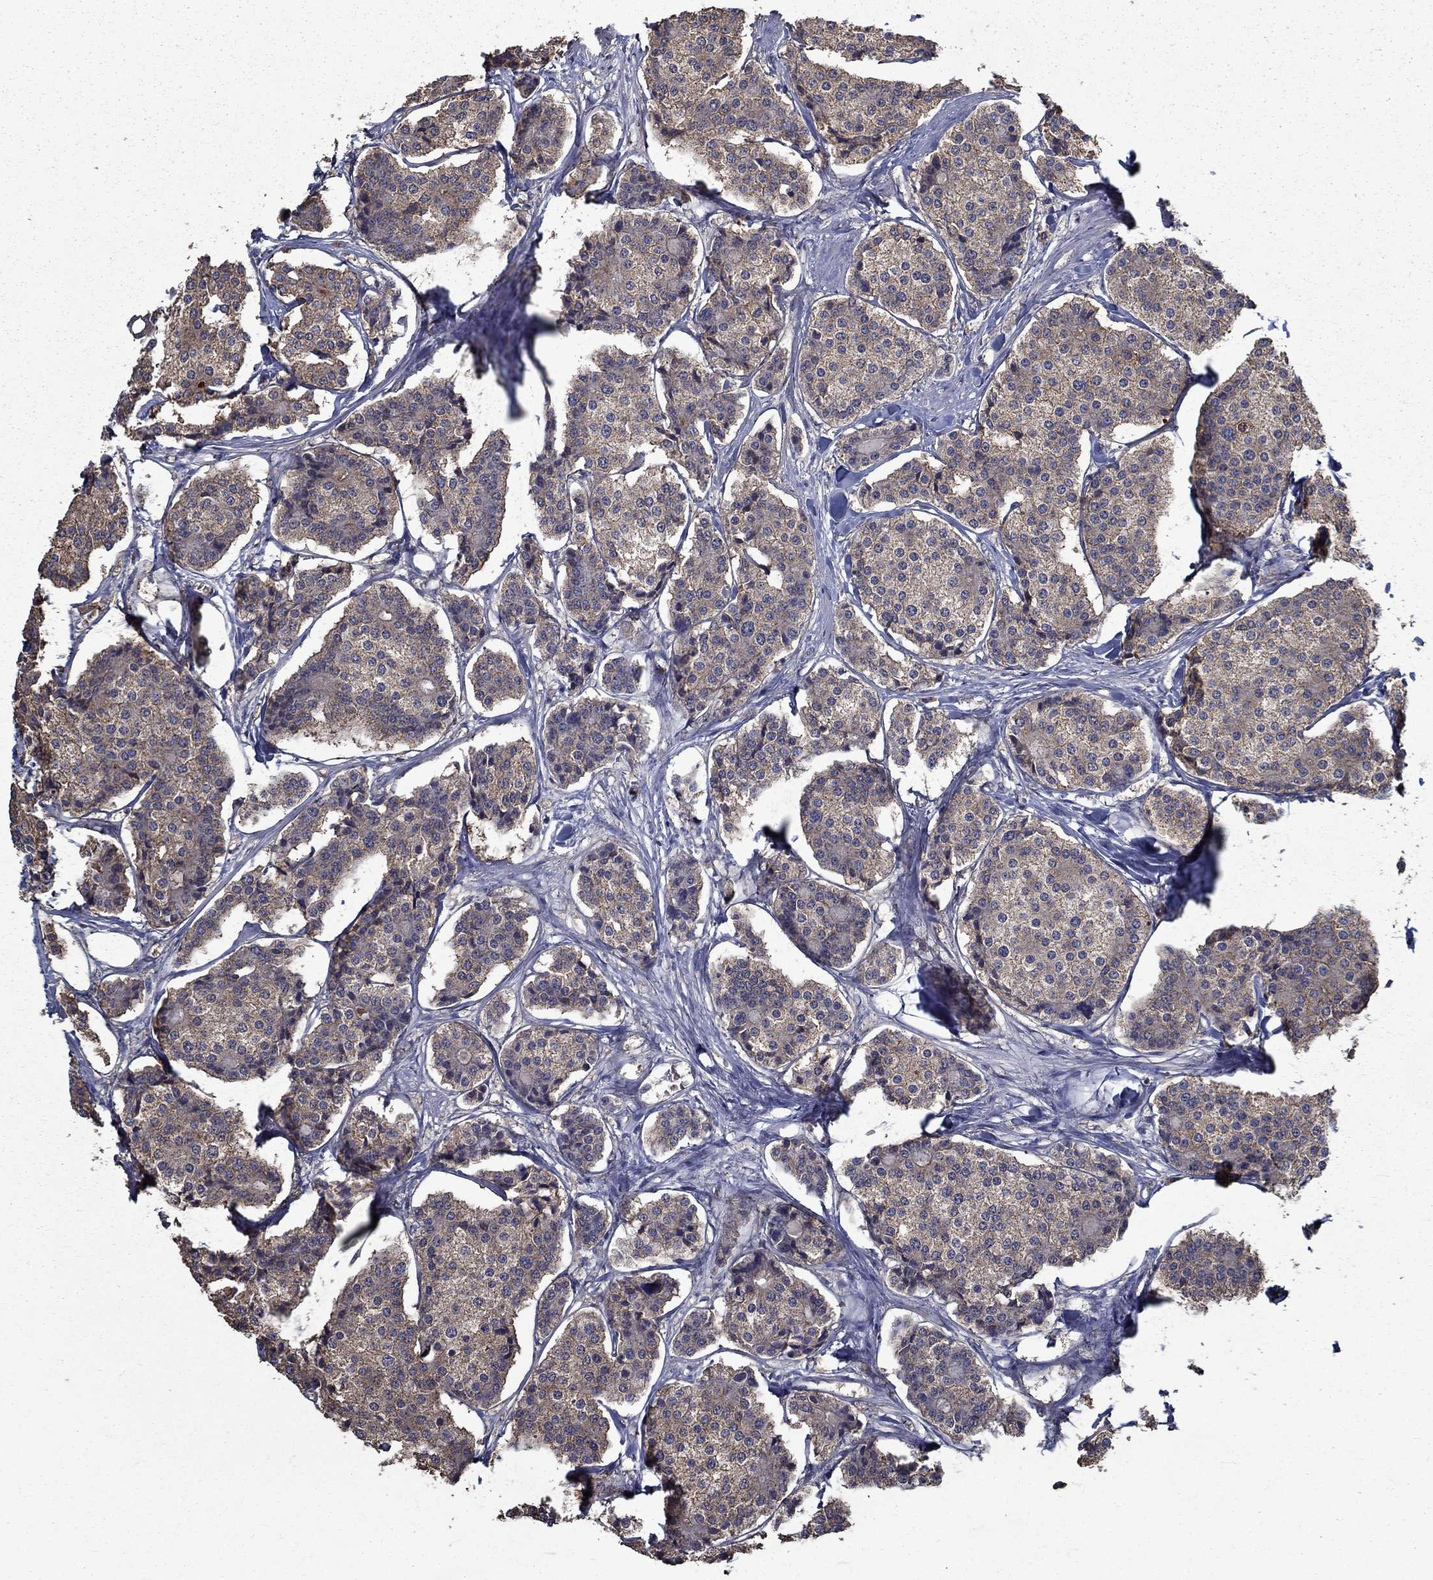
{"staining": {"intensity": "weak", "quantity": ">75%", "location": "cytoplasmic/membranous"}, "tissue": "carcinoid", "cell_type": "Tumor cells", "image_type": "cancer", "snomed": [{"axis": "morphology", "description": "Carcinoid, malignant, NOS"}, {"axis": "topography", "description": "Small intestine"}], "caption": "A low amount of weak cytoplasmic/membranous positivity is identified in approximately >75% of tumor cells in carcinoid tissue. The staining was performed using DAB (3,3'-diaminobenzidine), with brown indicating positive protein expression. Nuclei are stained blue with hematoxylin.", "gene": "SLC44A1", "patient": {"sex": "female", "age": 65}}